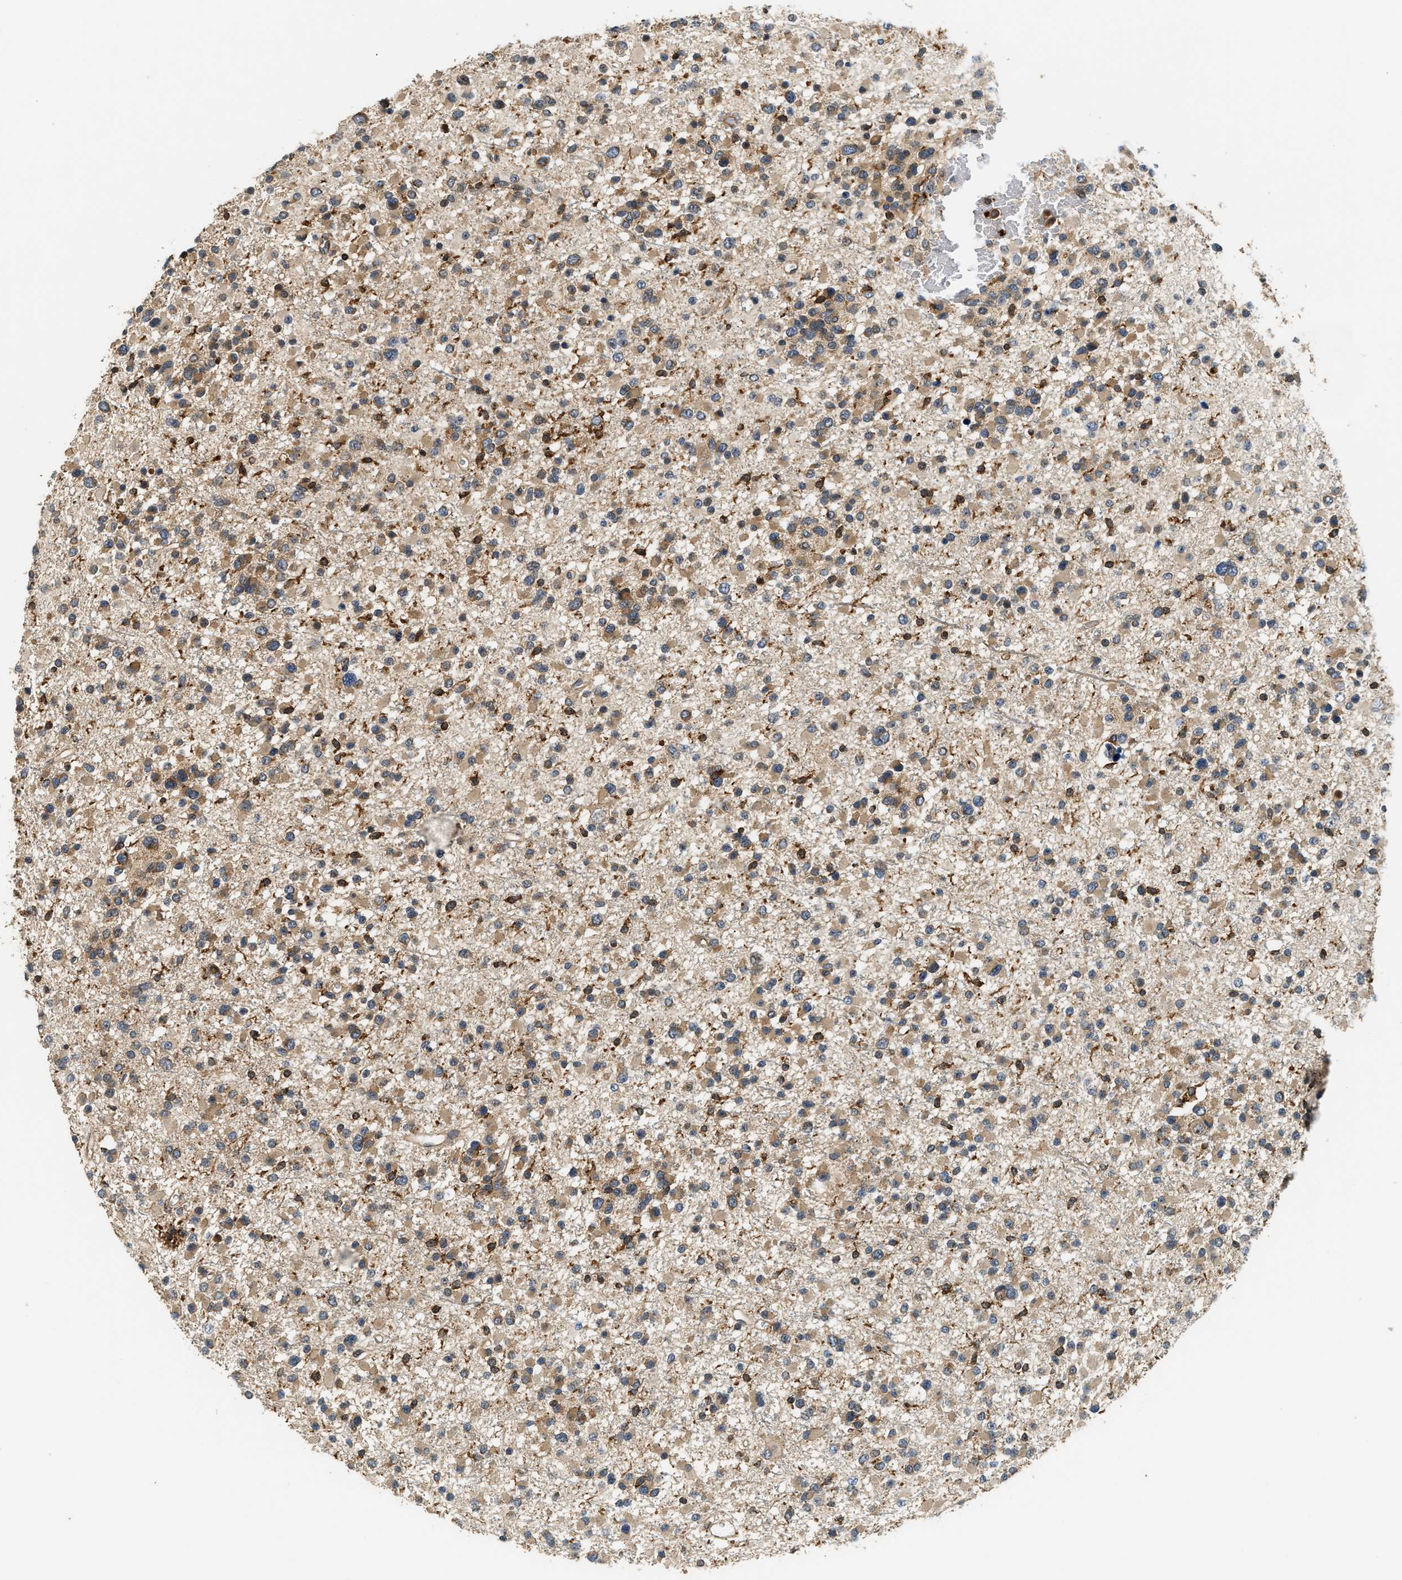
{"staining": {"intensity": "weak", "quantity": ">75%", "location": "cytoplasmic/membranous"}, "tissue": "glioma", "cell_type": "Tumor cells", "image_type": "cancer", "snomed": [{"axis": "morphology", "description": "Glioma, malignant, Low grade"}, {"axis": "topography", "description": "Brain"}], "caption": "DAB (3,3'-diaminobenzidine) immunohistochemical staining of glioma displays weak cytoplasmic/membranous protein expression in about >75% of tumor cells.", "gene": "SNX5", "patient": {"sex": "female", "age": 22}}